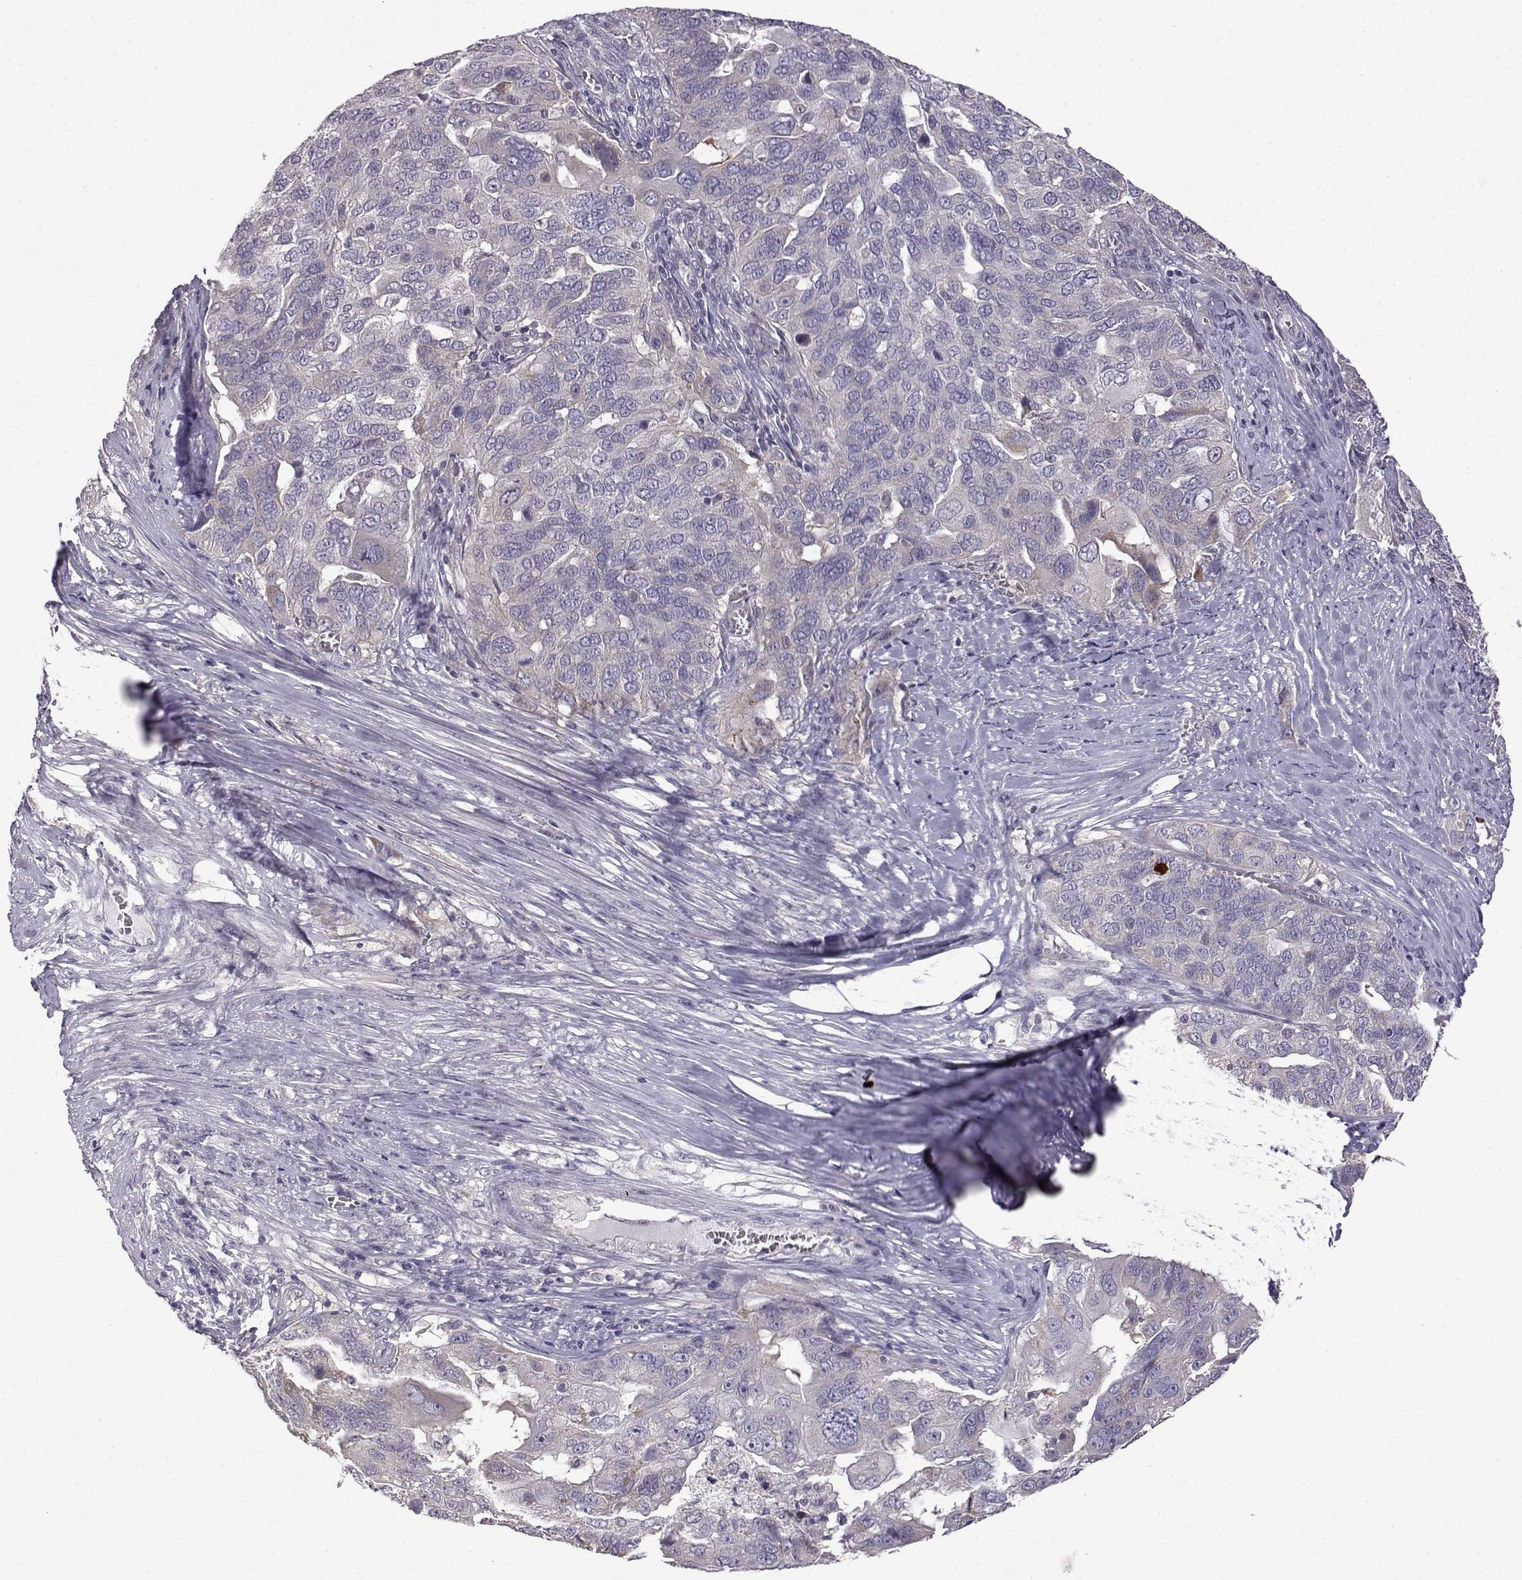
{"staining": {"intensity": "negative", "quantity": "none", "location": "none"}, "tissue": "ovarian cancer", "cell_type": "Tumor cells", "image_type": "cancer", "snomed": [{"axis": "morphology", "description": "Carcinoma, endometroid"}, {"axis": "topography", "description": "Soft tissue"}, {"axis": "topography", "description": "Ovary"}], "caption": "Immunohistochemistry (IHC) of human endometroid carcinoma (ovarian) displays no expression in tumor cells.", "gene": "VGF", "patient": {"sex": "female", "age": 52}}